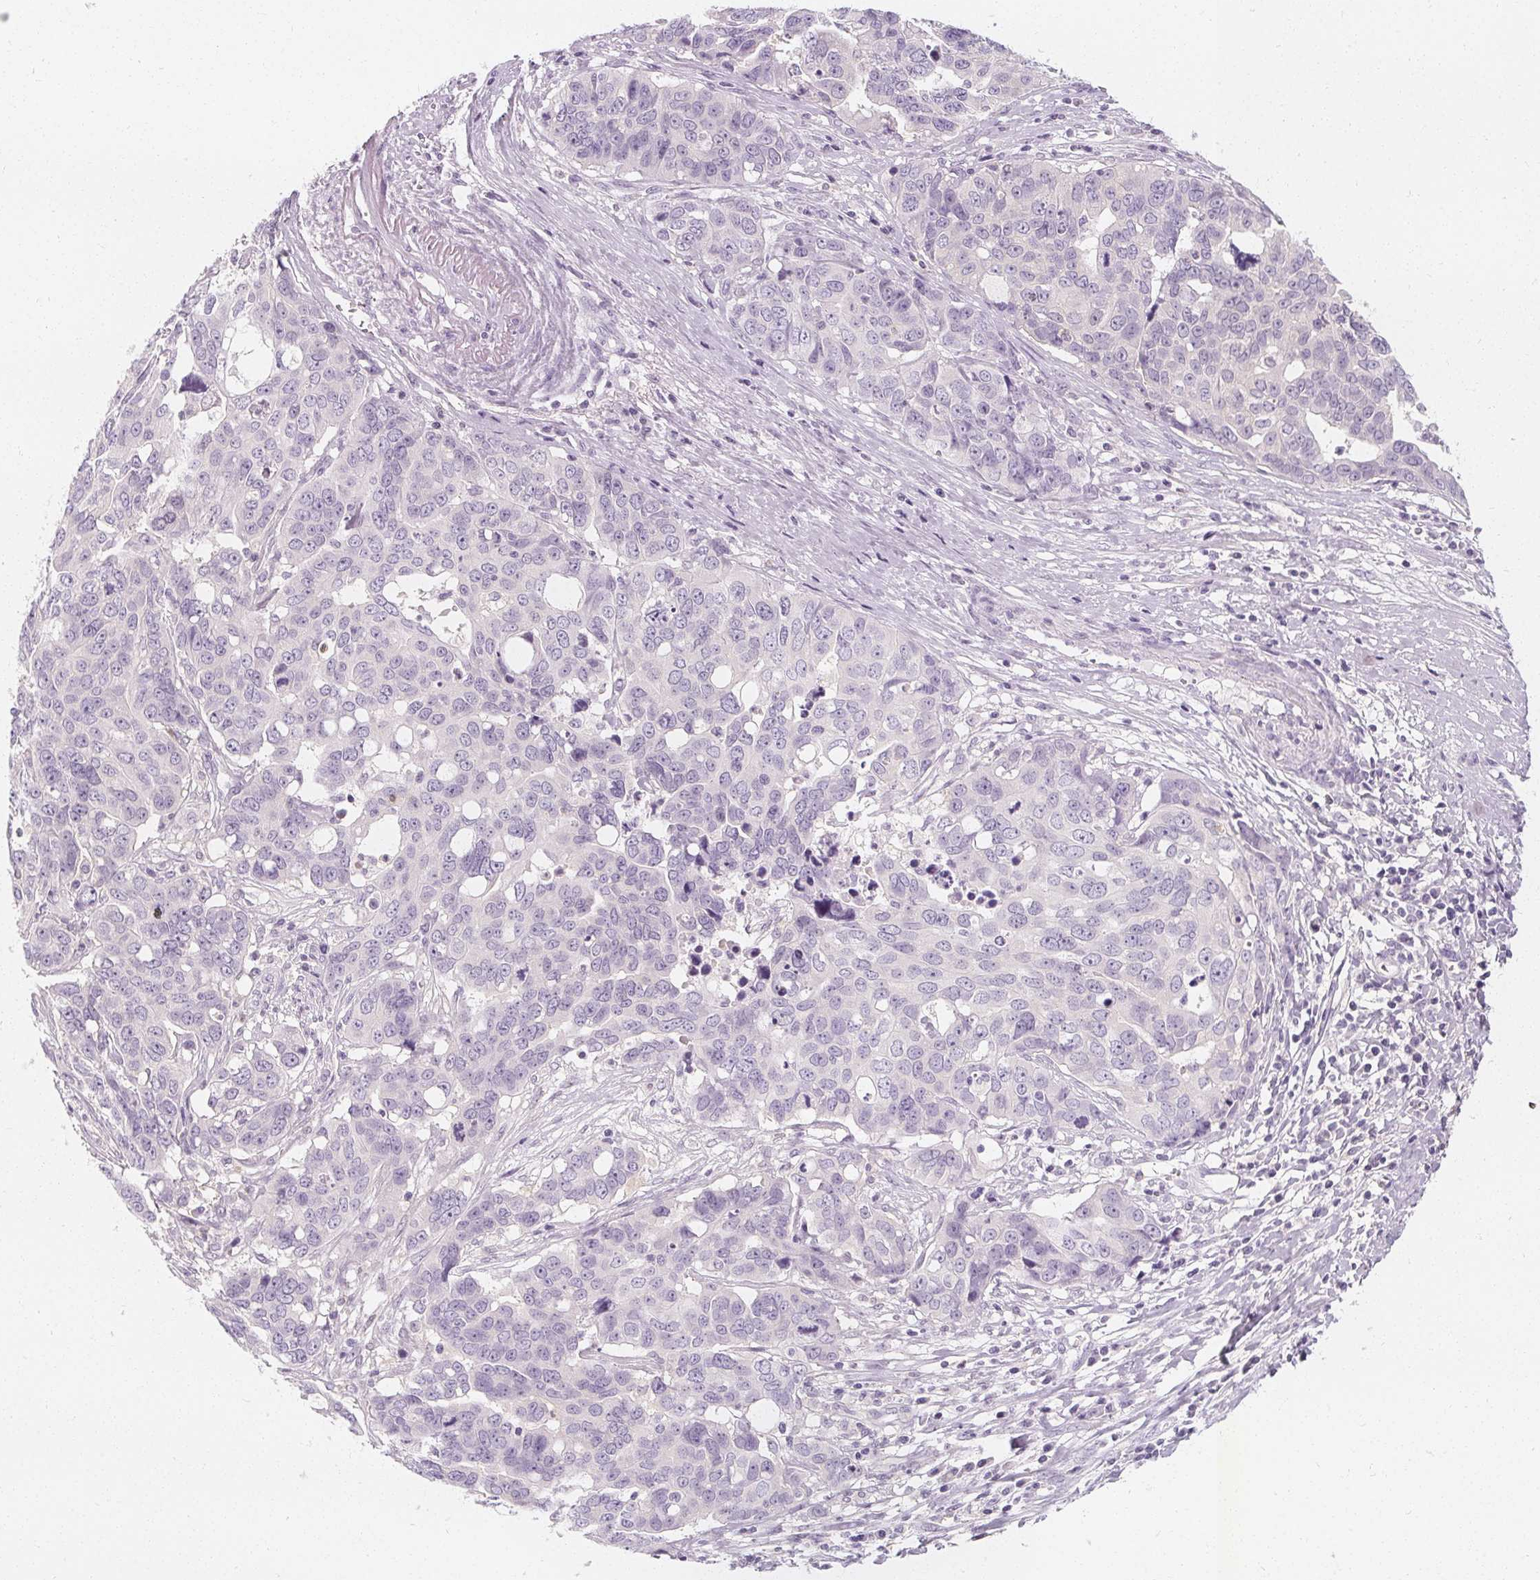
{"staining": {"intensity": "negative", "quantity": "none", "location": "none"}, "tissue": "ovarian cancer", "cell_type": "Tumor cells", "image_type": "cancer", "snomed": [{"axis": "morphology", "description": "Carcinoma, endometroid"}, {"axis": "topography", "description": "Ovary"}], "caption": "IHC histopathology image of human ovarian cancer stained for a protein (brown), which exhibits no positivity in tumor cells.", "gene": "UGP2", "patient": {"sex": "female", "age": 78}}